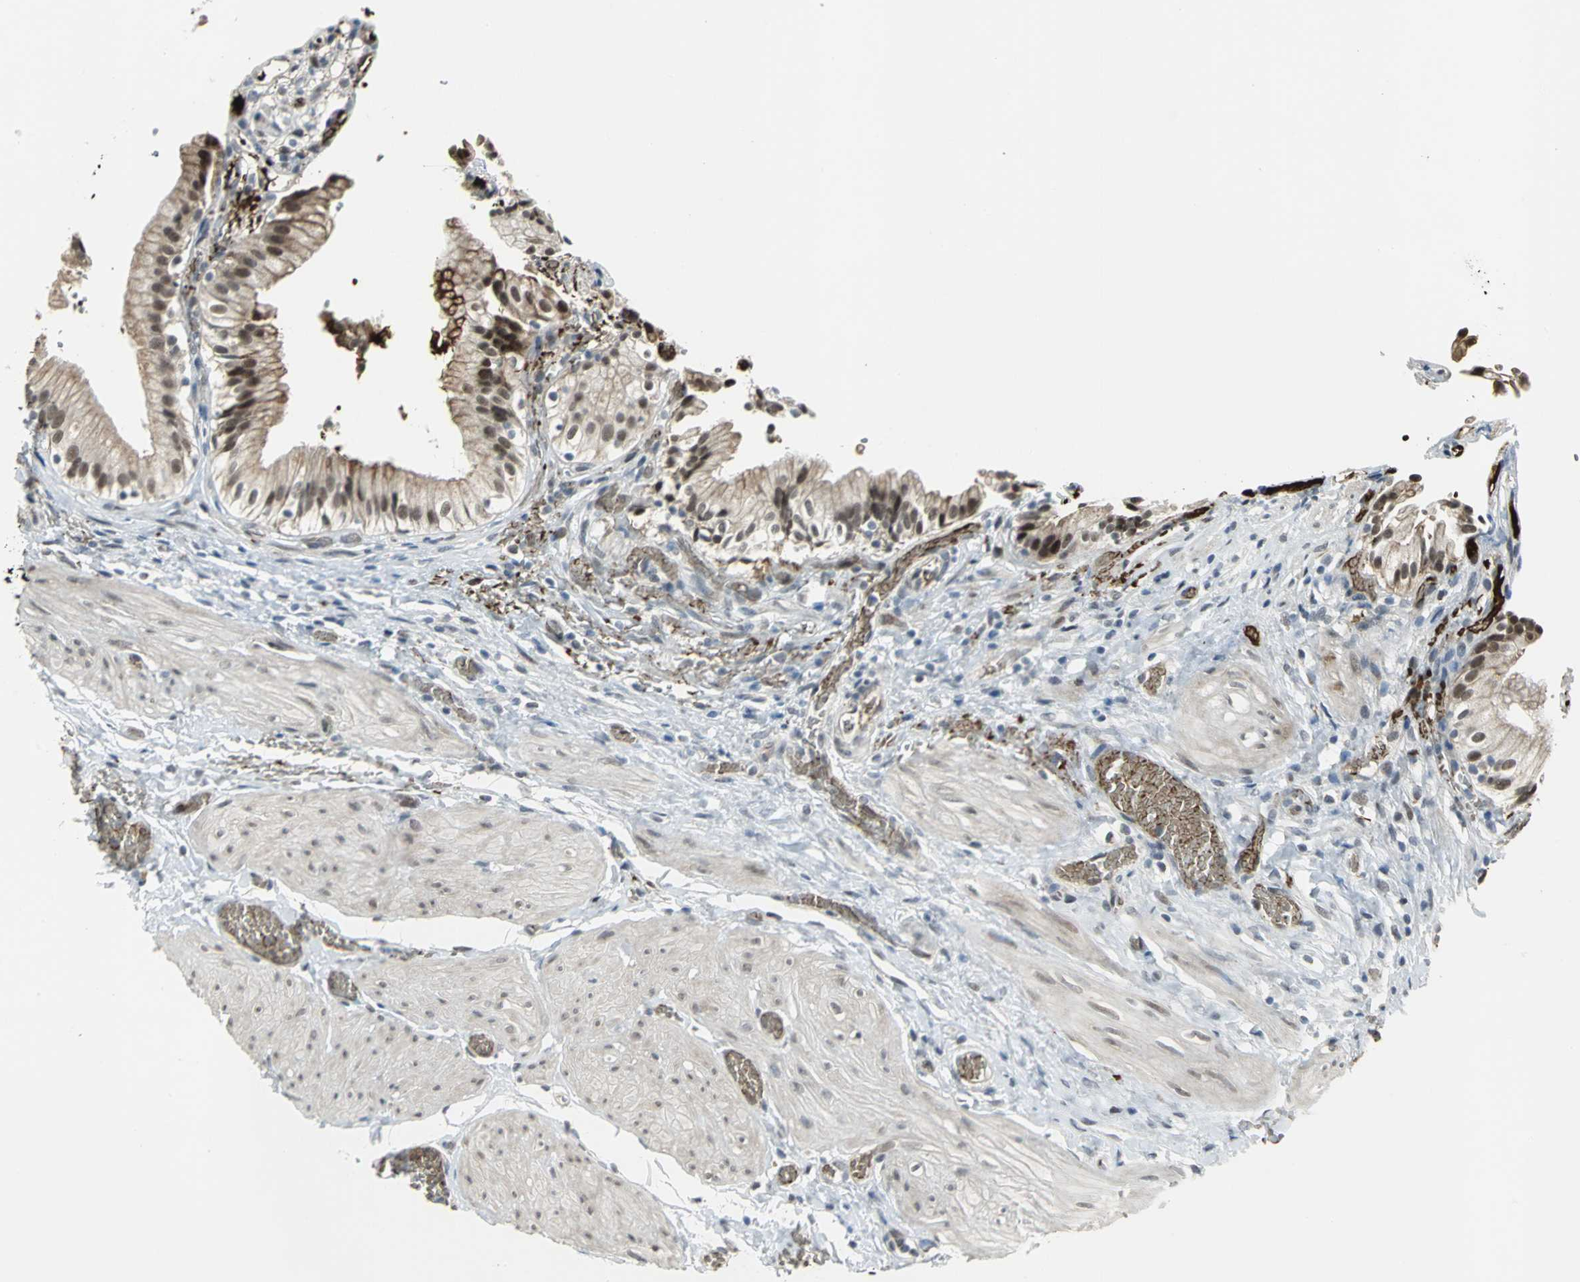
{"staining": {"intensity": "moderate", "quantity": ">75%", "location": "nuclear"}, "tissue": "gallbladder", "cell_type": "Glandular cells", "image_type": "normal", "snomed": [{"axis": "morphology", "description": "Normal tissue, NOS"}, {"axis": "topography", "description": "Gallbladder"}], "caption": "Immunohistochemical staining of normal human gallbladder displays moderate nuclear protein expression in approximately >75% of glandular cells.", "gene": "GLI3", "patient": {"sex": "male", "age": 65}}